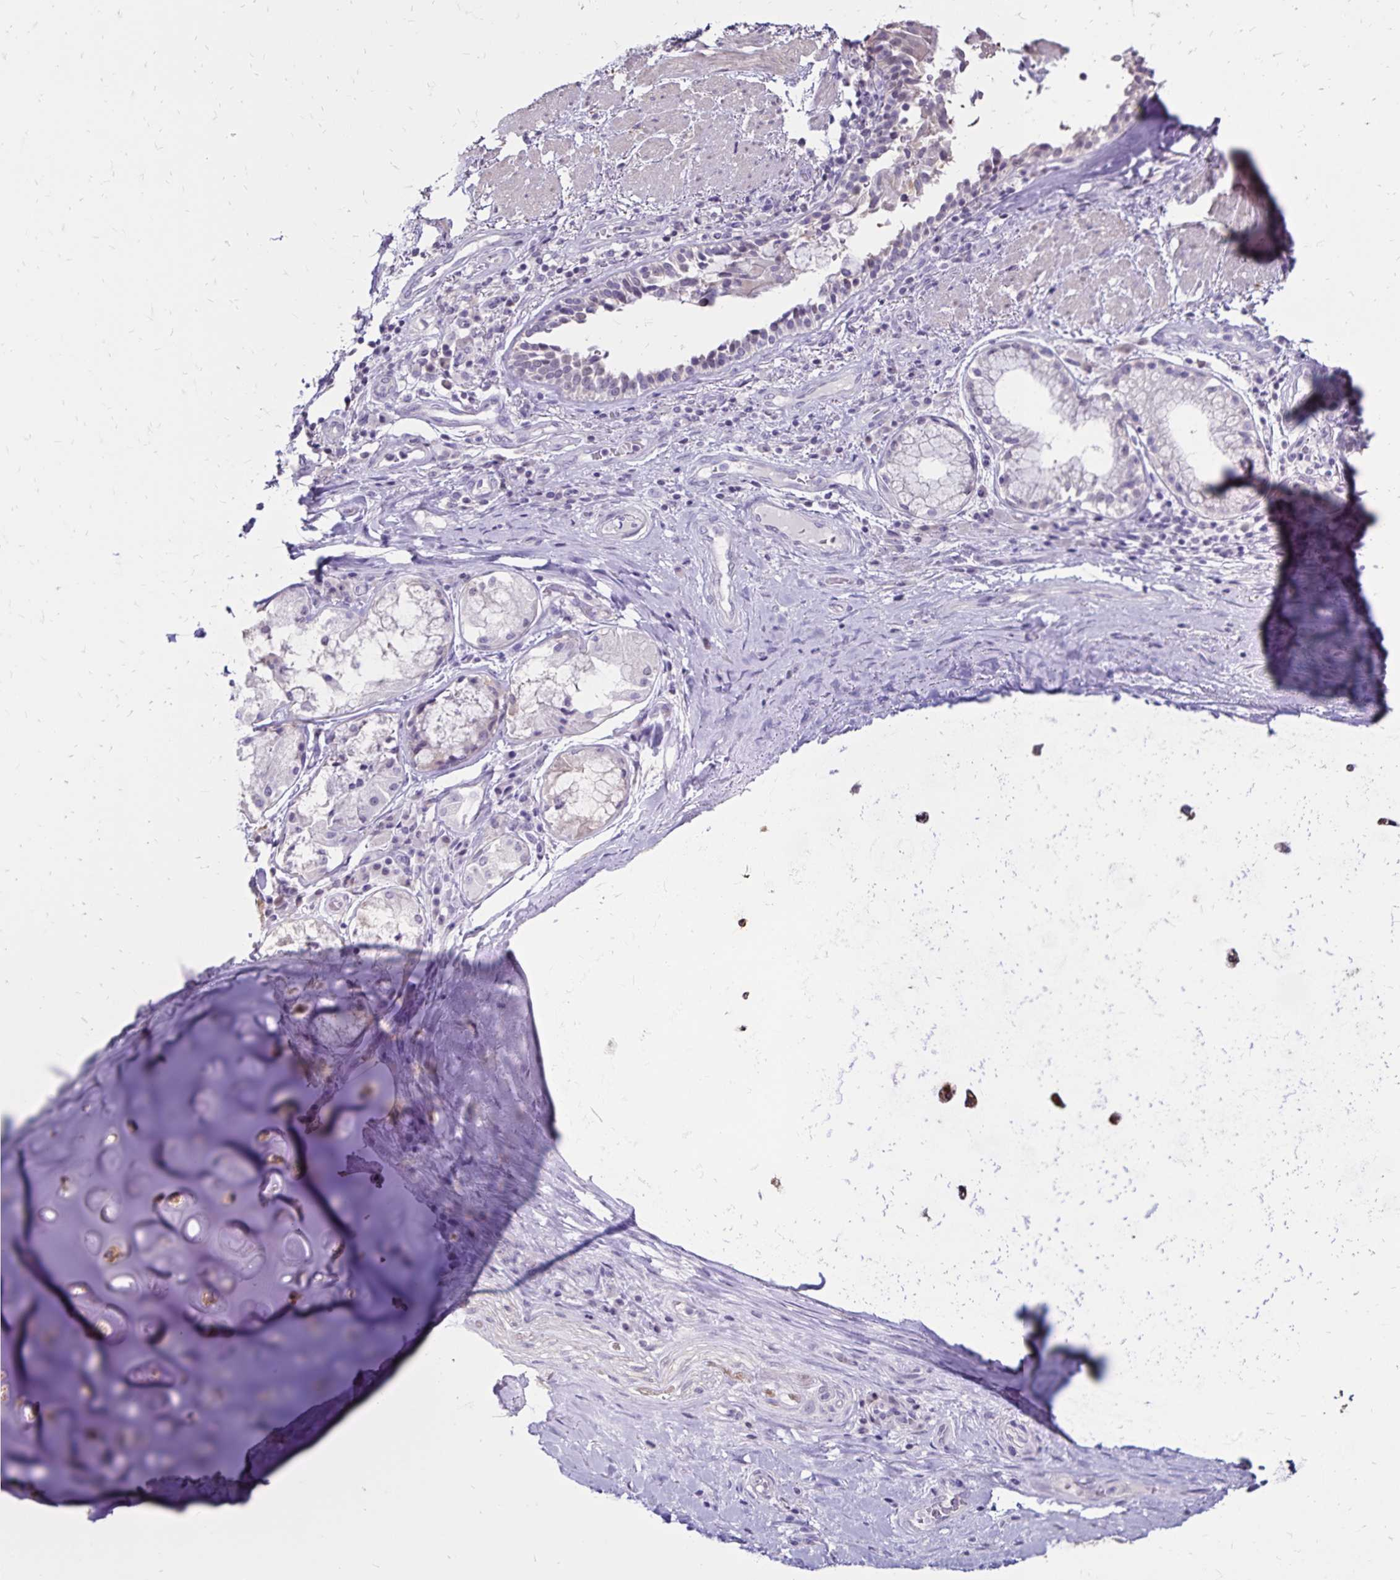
{"staining": {"intensity": "negative", "quantity": "none", "location": "none"}, "tissue": "adipose tissue", "cell_type": "Adipocytes", "image_type": "normal", "snomed": [{"axis": "morphology", "description": "Normal tissue, NOS"}, {"axis": "topography", "description": "Cartilage tissue"}, {"axis": "topography", "description": "Bronchus"}], "caption": "Immunohistochemistry (IHC) of benign adipose tissue reveals no positivity in adipocytes. Brightfield microscopy of IHC stained with DAB (brown) and hematoxylin (blue), captured at high magnification.", "gene": "SH3GL3", "patient": {"sex": "male", "age": 64}}